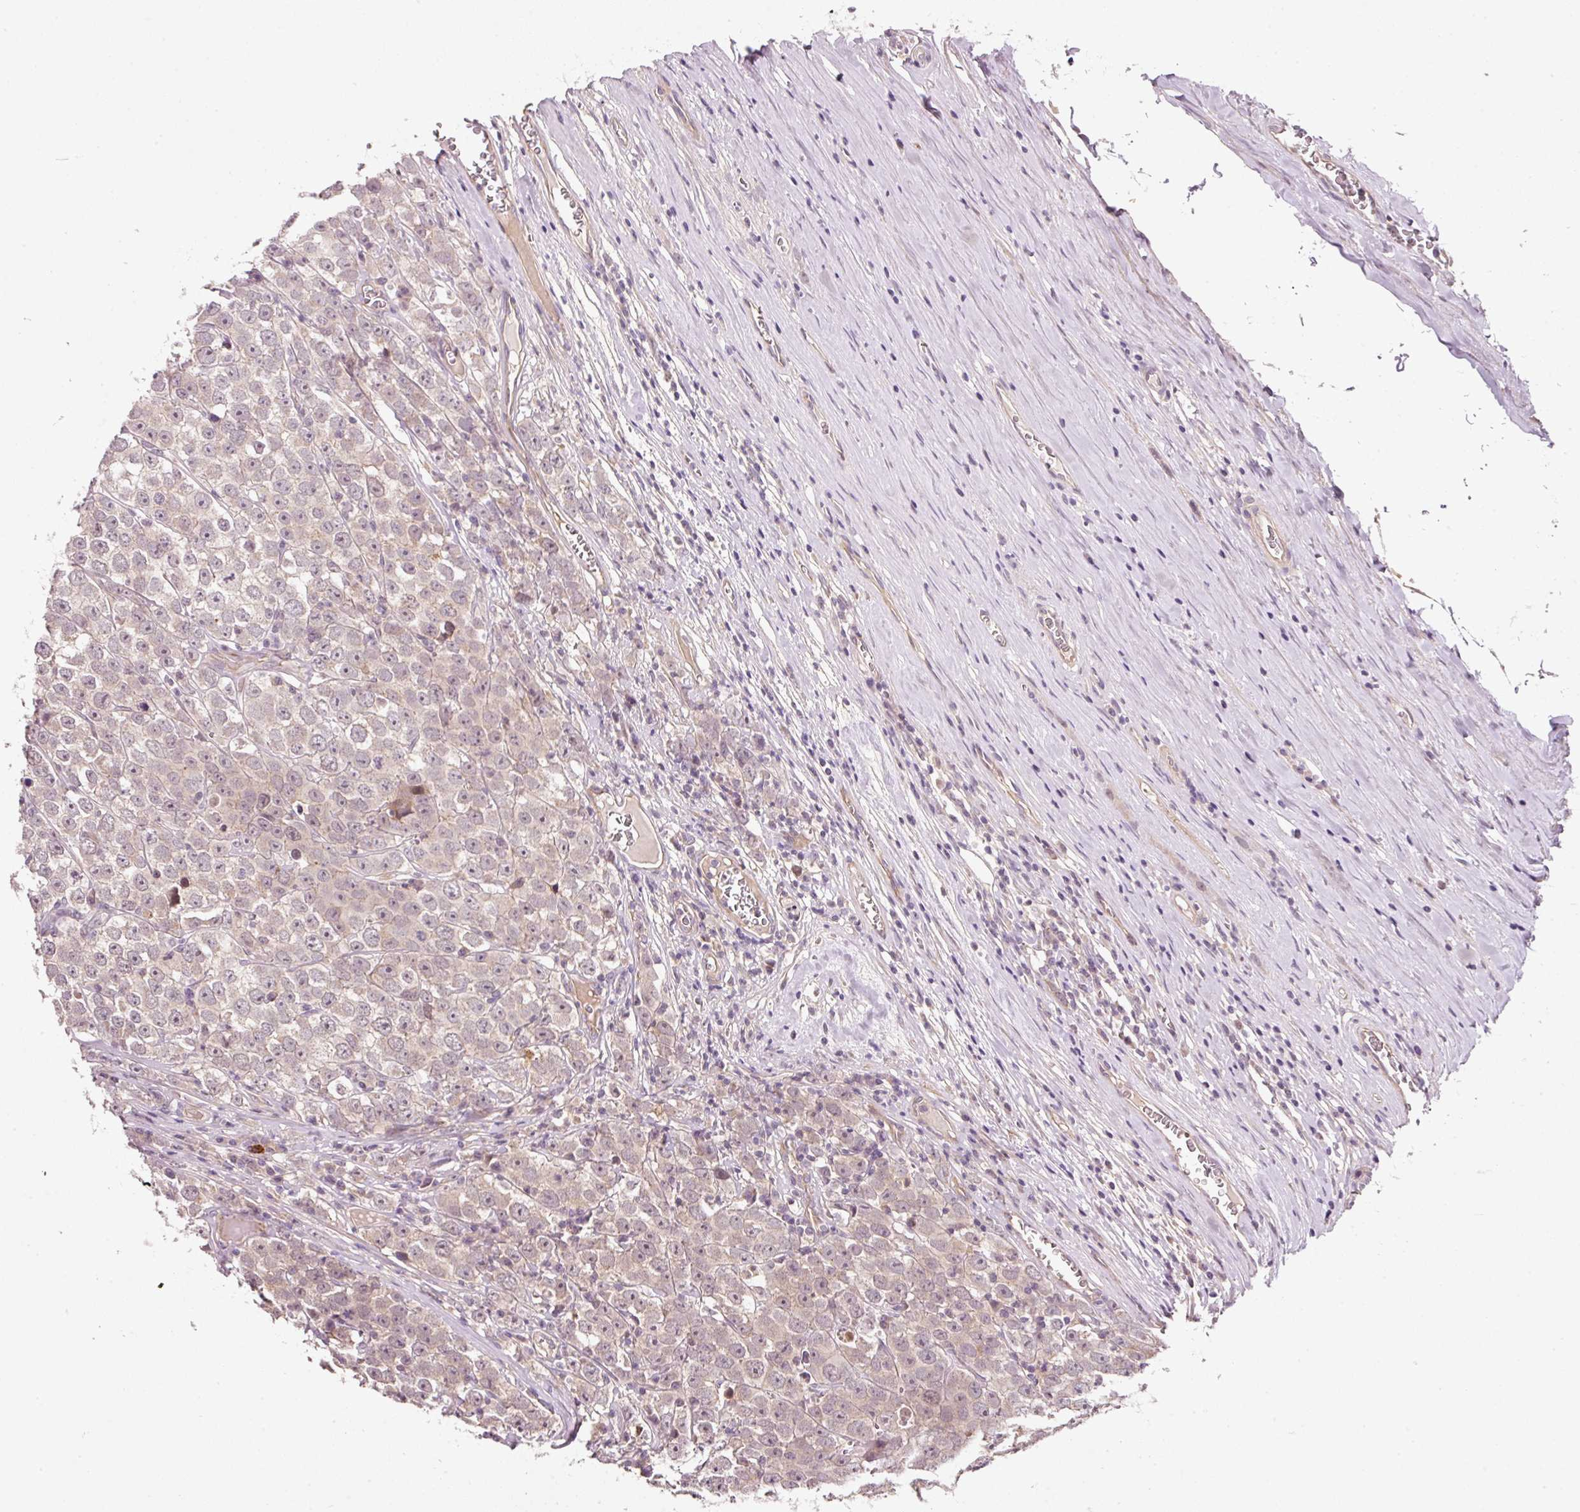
{"staining": {"intensity": "weak", "quantity": "<25%", "location": "nuclear"}, "tissue": "testis cancer", "cell_type": "Tumor cells", "image_type": "cancer", "snomed": [{"axis": "morphology", "description": "Seminoma, NOS"}, {"axis": "morphology", "description": "Carcinoma, Embryonal, NOS"}, {"axis": "topography", "description": "Testis"}], "caption": "Testis embryonal carcinoma was stained to show a protein in brown. There is no significant expression in tumor cells.", "gene": "TIRAP", "patient": {"sex": "male", "age": 52}}